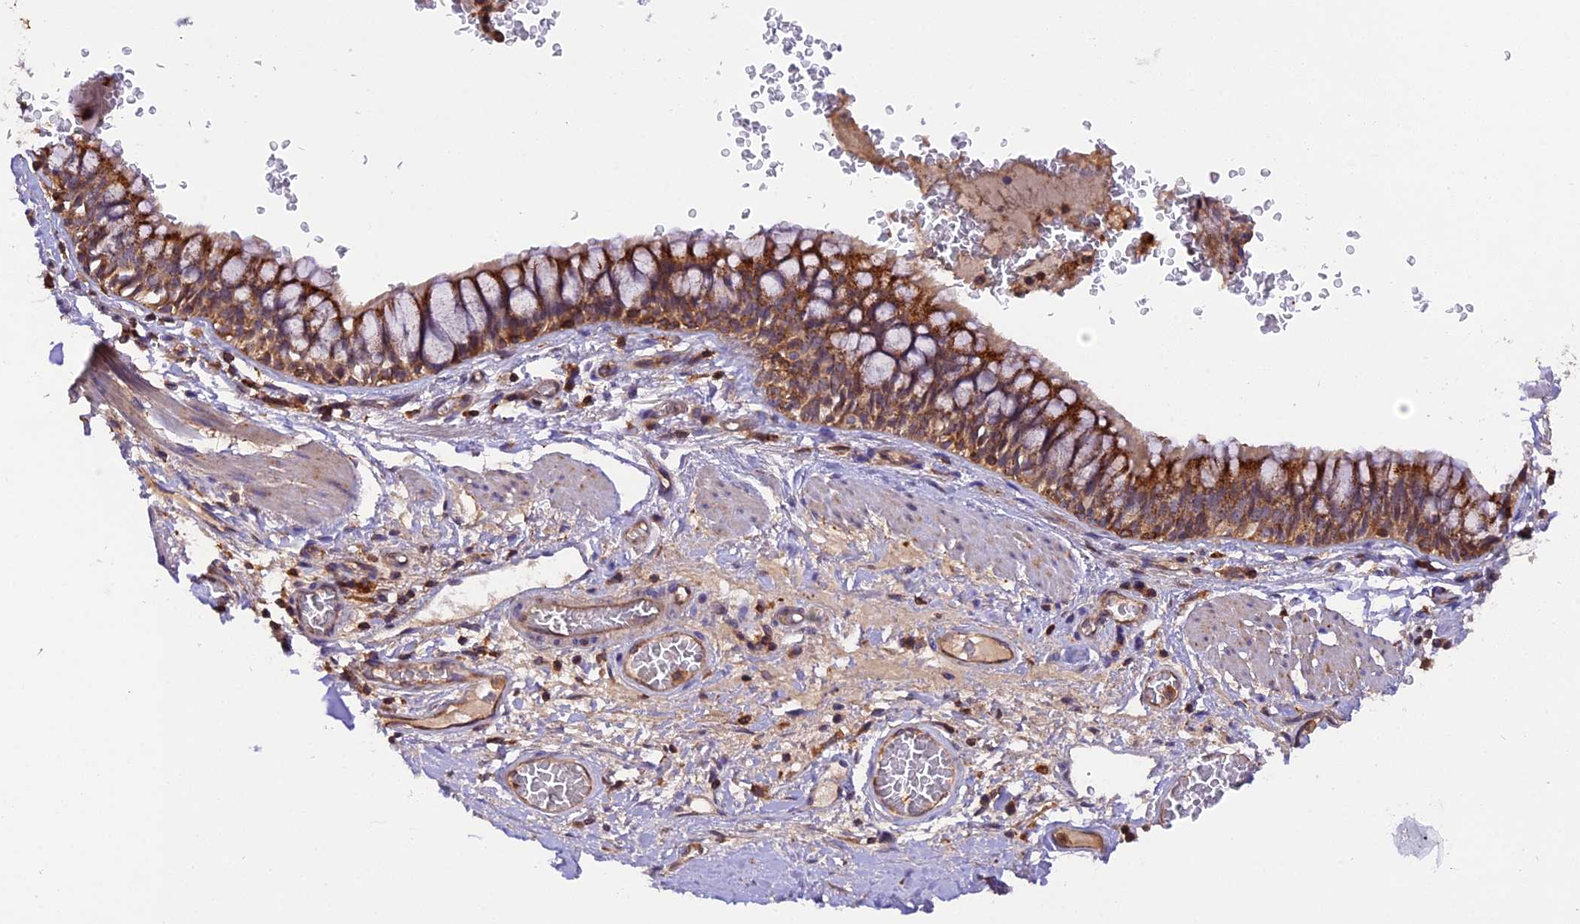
{"staining": {"intensity": "moderate", "quantity": ">75%", "location": "cytoplasmic/membranous"}, "tissue": "bronchus", "cell_type": "Respiratory epithelial cells", "image_type": "normal", "snomed": [{"axis": "morphology", "description": "Normal tissue, NOS"}, {"axis": "topography", "description": "Cartilage tissue"}, {"axis": "topography", "description": "Bronchus"}], "caption": "IHC of unremarkable human bronchus demonstrates medium levels of moderate cytoplasmic/membranous staining in approximately >75% of respiratory epithelial cells. (Stains: DAB in brown, nuclei in blue, Microscopy: brightfield microscopy at high magnification).", "gene": "PEX3", "patient": {"sex": "female", "age": 36}}